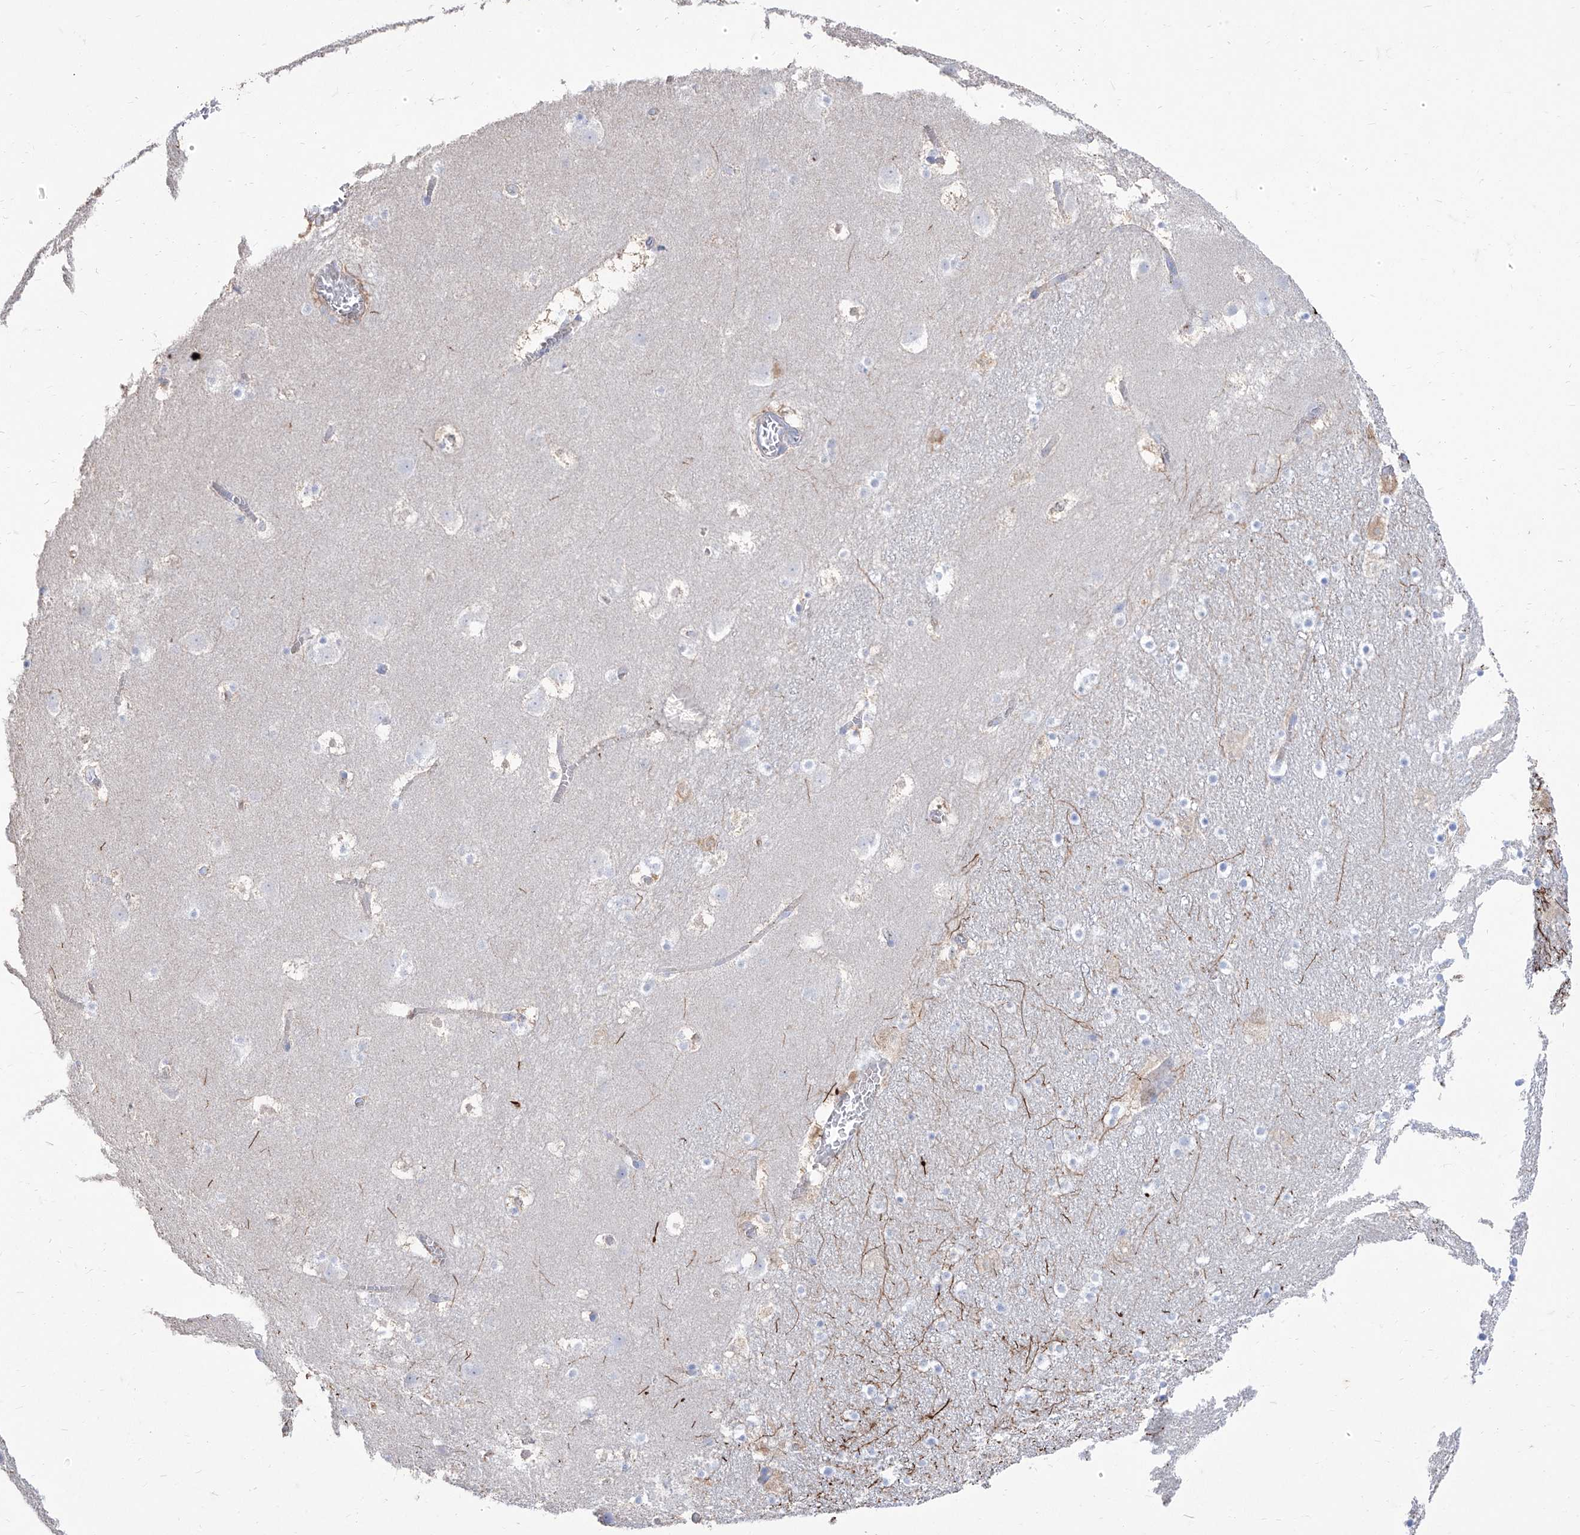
{"staining": {"intensity": "moderate", "quantity": "<25%", "location": "cytoplasmic/membranous"}, "tissue": "caudate", "cell_type": "Glial cells", "image_type": "normal", "snomed": [{"axis": "morphology", "description": "Normal tissue, NOS"}, {"axis": "topography", "description": "Lateral ventricle wall"}], "caption": "Protein expression analysis of unremarkable caudate displays moderate cytoplasmic/membranous staining in approximately <25% of glial cells.", "gene": "C1orf74", "patient": {"sex": "male", "age": 45}}